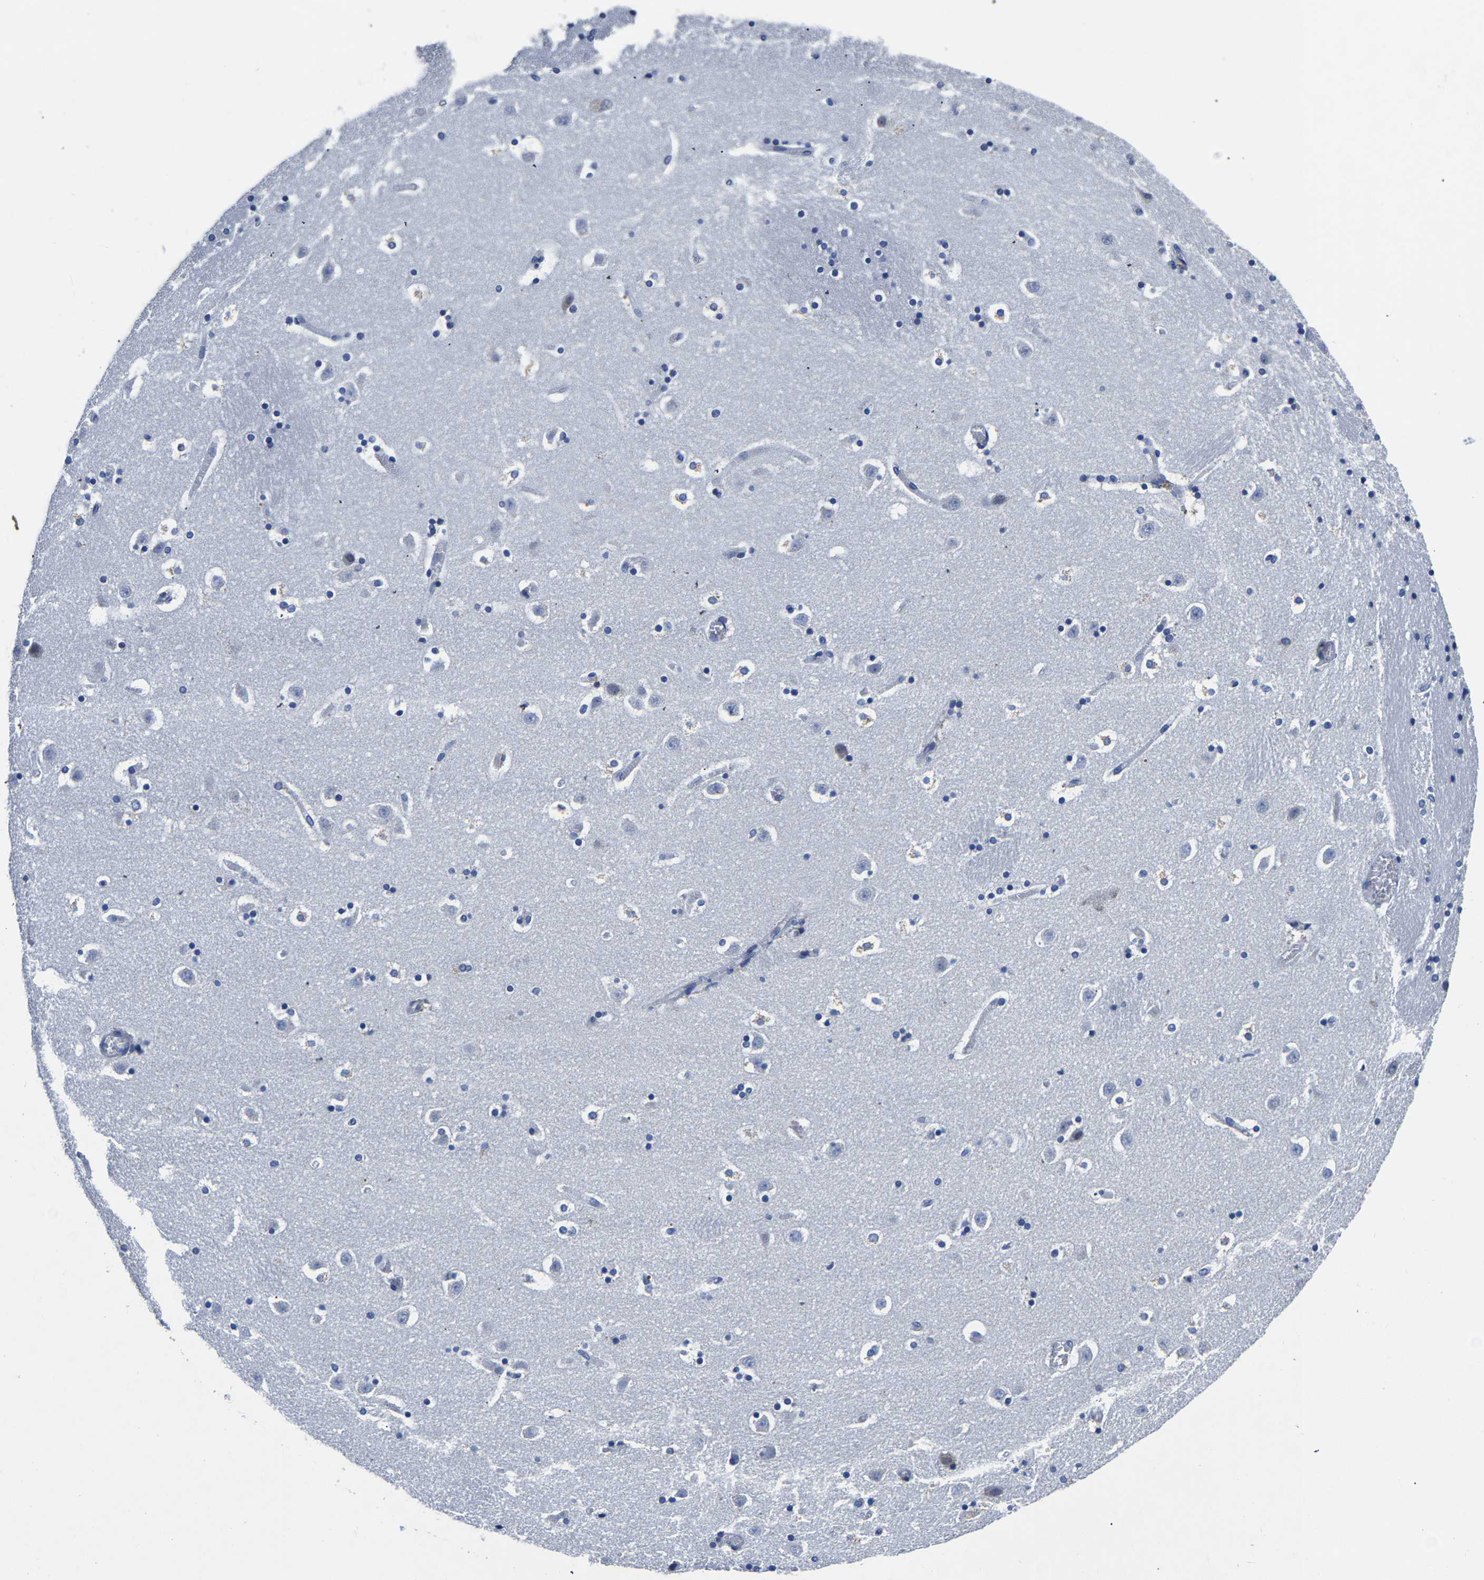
{"staining": {"intensity": "negative", "quantity": "none", "location": "none"}, "tissue": "caudate", "cell_type": "Glial cells", "image_type": "normal", "snomed": [{"axis": "morphology", "description": "Normal tissue, NOS"}, {"axis": "topography", "description": "Lateral ventricle wall"}], "caption": "The photomicrograph demonstrates no significant expression in glial cells of caudate.", "gene": "FGD5", "patient": {"sex": "male", "age": 45}}